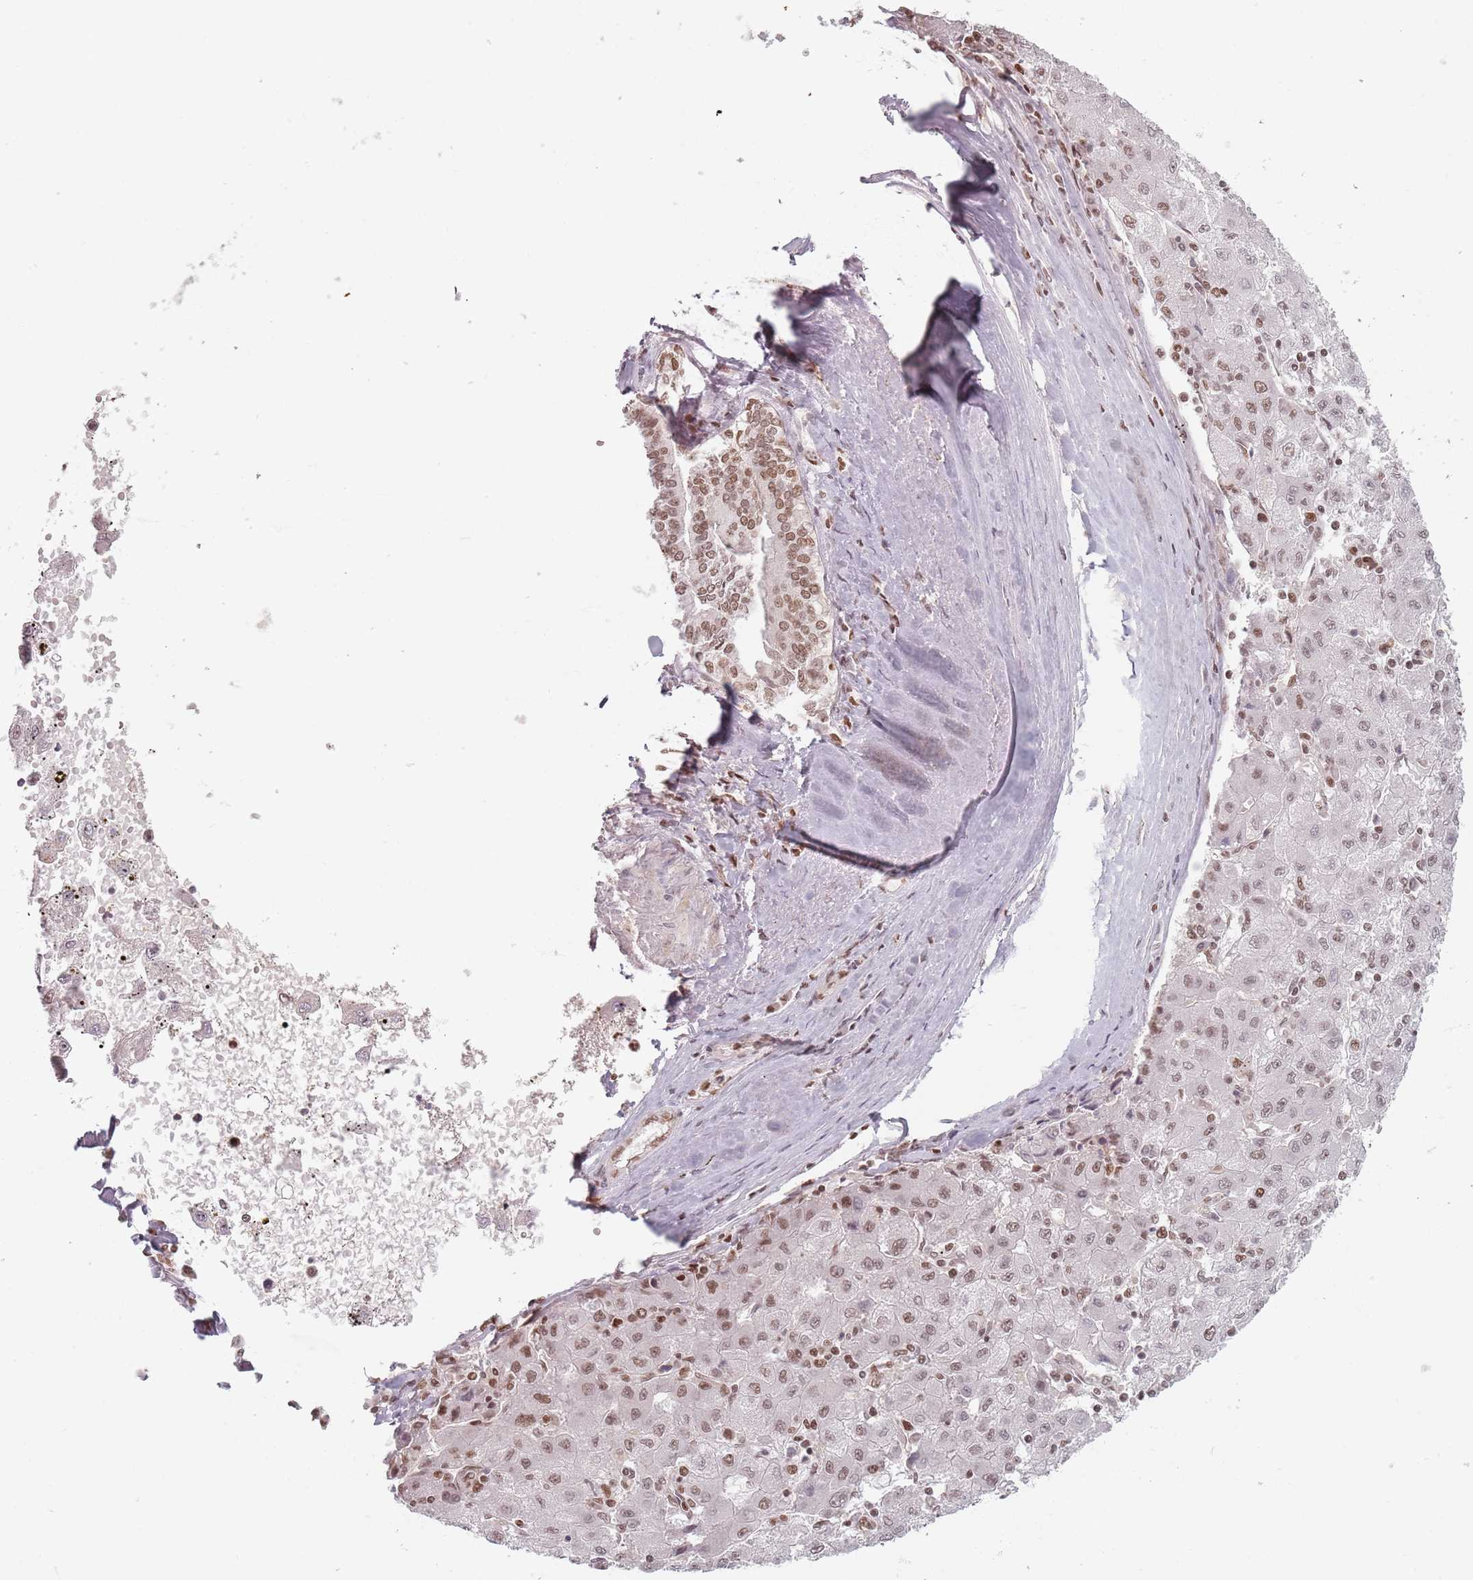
{"staining": {"intensity": "moderate", "quantity": "25%-75%", "location": "nuclear"}, "tissue": "liver cancer", "cell_type": "Tumor cells", "image_type": "cancer", "snomed": [{"axis": "morphology", "description": "Carcinoma, Hepatocellular, NOS"}, {"axis": "topography", "description": "Liver"}], "caption": "Protein staining of liver cancer tissue shows moderate nuclear staining in approximately 25%-75% of tumor cells.", "gene": "NUP50", "patient": {"sex": "male", "age": 72}}